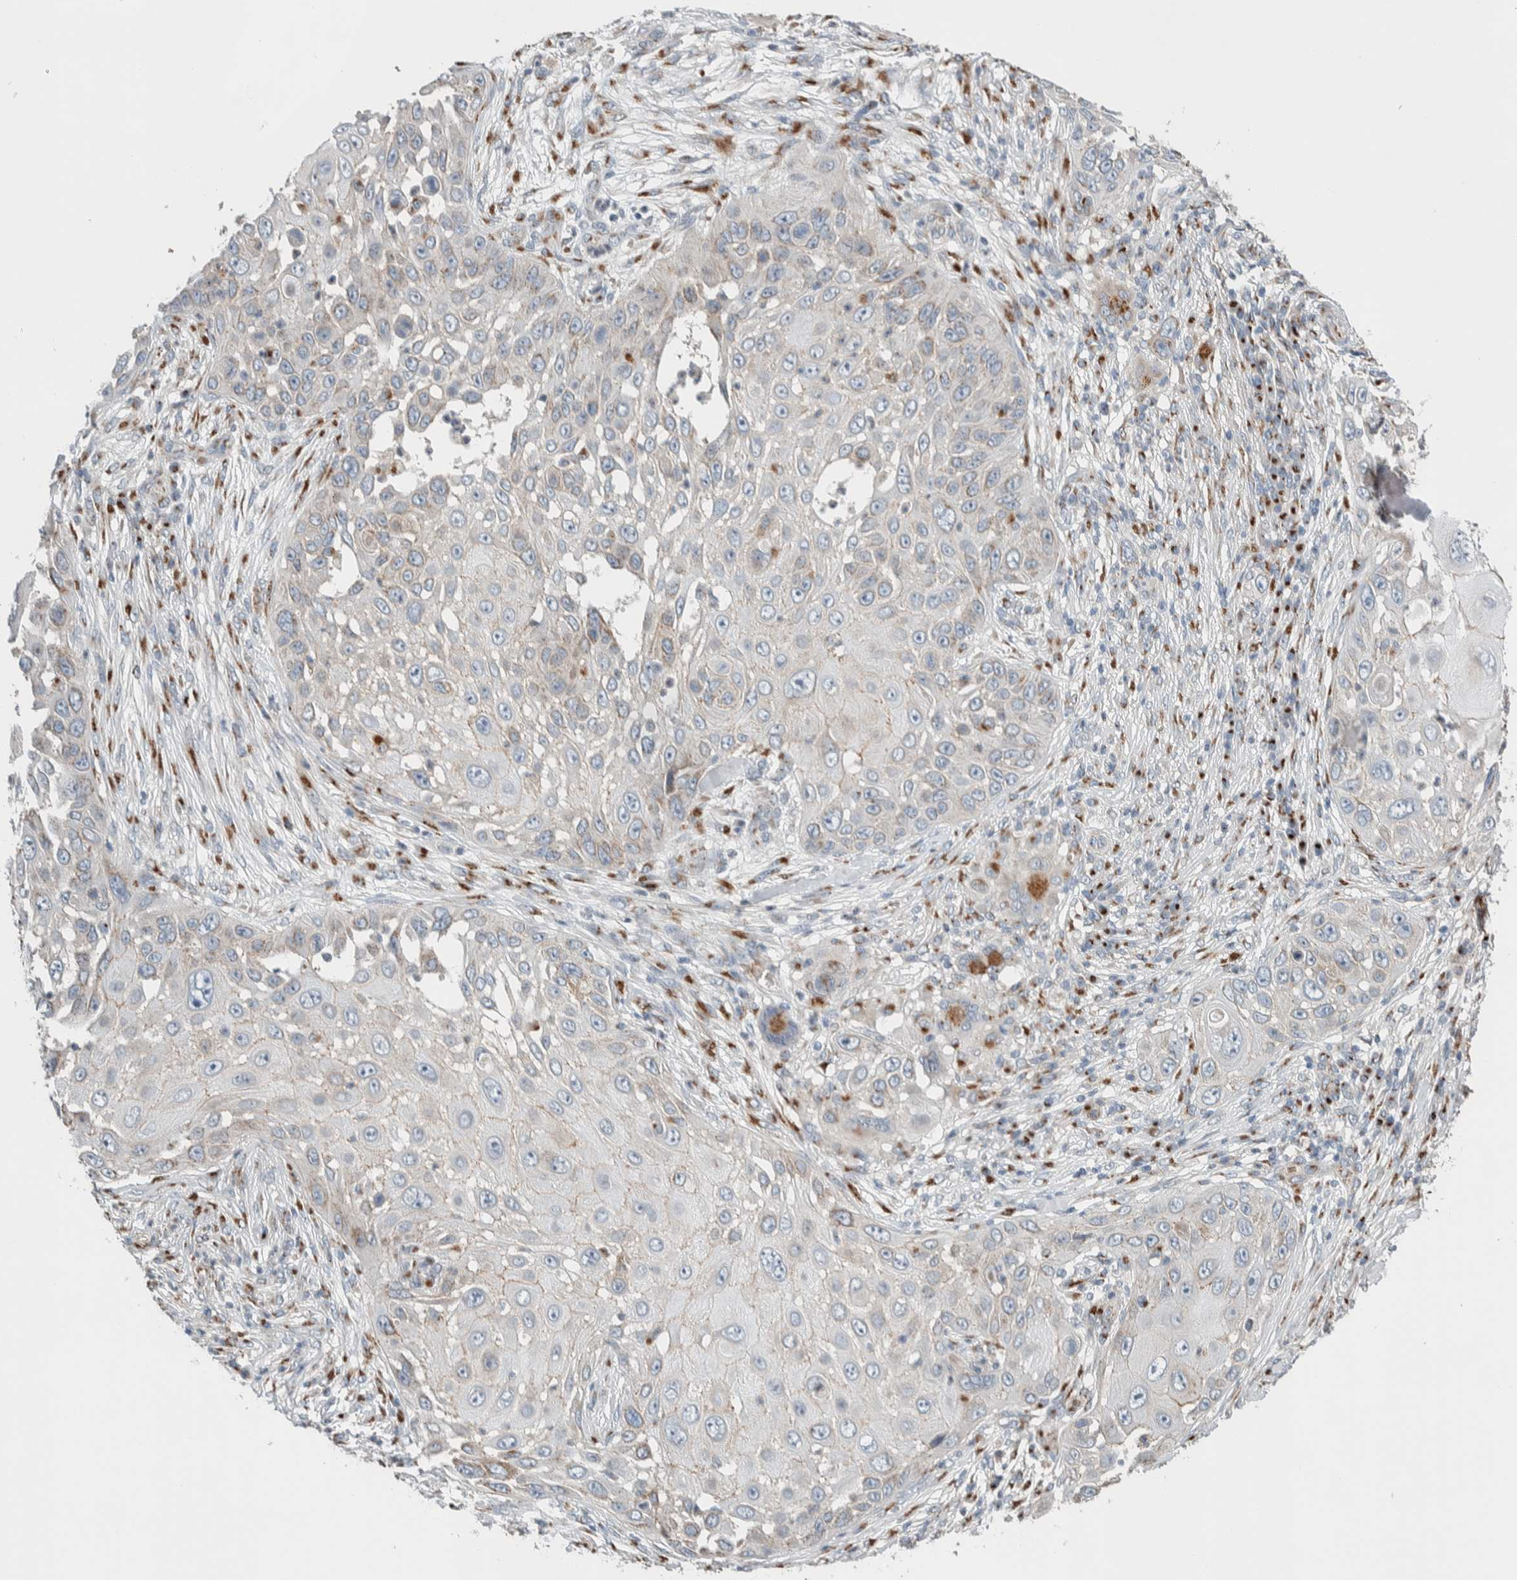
{"staining": {"intensity": "weak", "quantity": "<25%", "location": "cytoplasmic/membranous"}, "tissue": "skin cancer", "cell_type": "Tumor cells", "image_type": "cancer", "snomed": [{"axis": "morphology", "description": "Squamous cell carcinoma, NOS"}, {"axis": "topography", "description": "Skin"}], "caption": "The image exhibits no staining of tumor cells in skin squamous cell carcinoma.", "gene": "SLC38A10", "patient": {"sex": "female", "age": 44}}